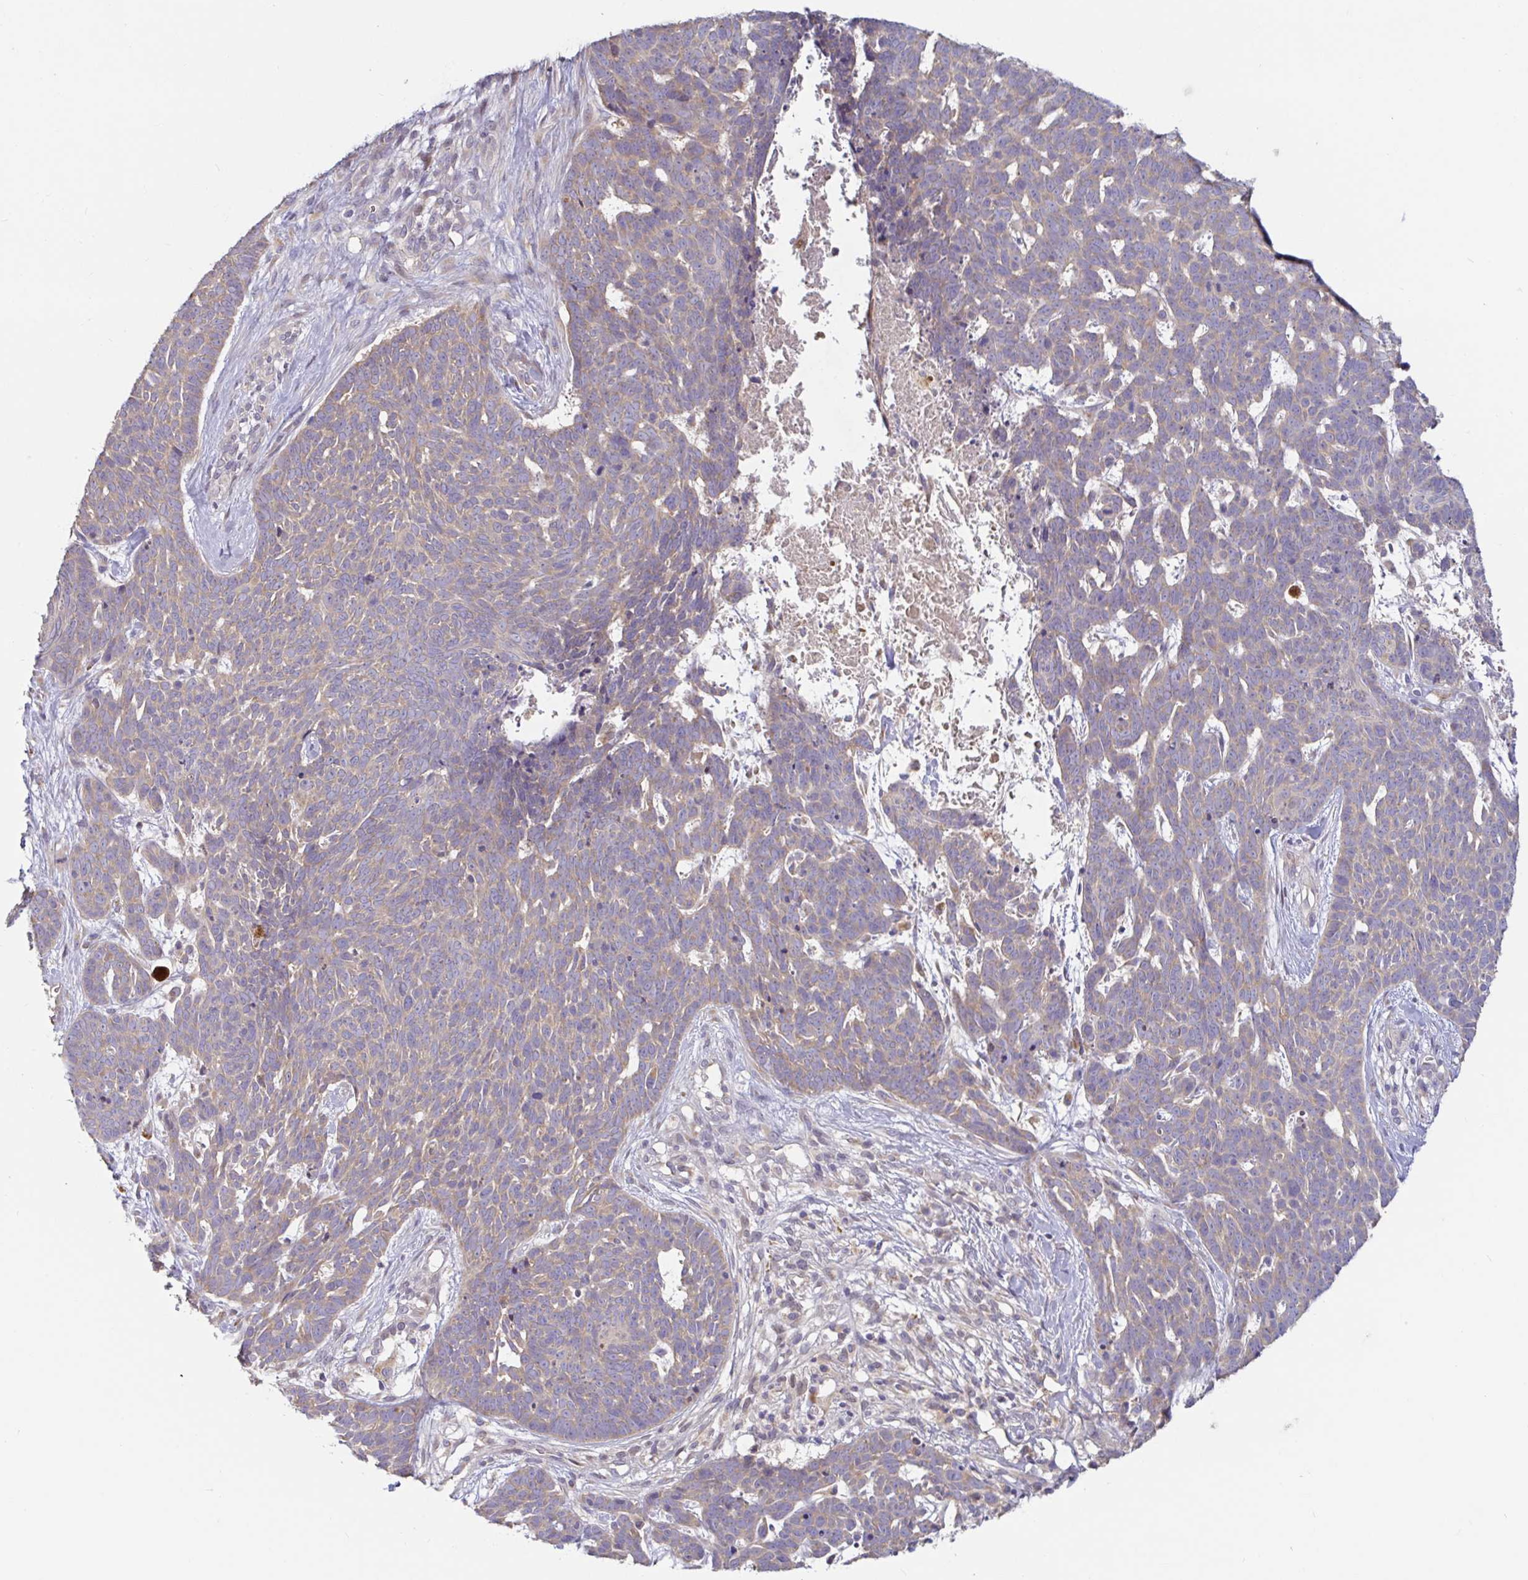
{"staining": {"intensity": "weak", "quantity": ">75%", "location": "cytoplasmic/membranous"}, "tissue": "skin cancer", "cell_type": "Tumor cells", "image_type": "cancer", "snomed": [{"axis": "morphology", "description": "Basal cell carcinoma"}, {"axis": "topography", "description": "Skin"}], "caption": "Protein expression analysis of basal cell carcinoma (skin) demonstrates weak cytoplasmic/membranous staining in about >75% of tumor cells.", "gene": "LARP1", "patient": {"sex": "female", "age": 78}}